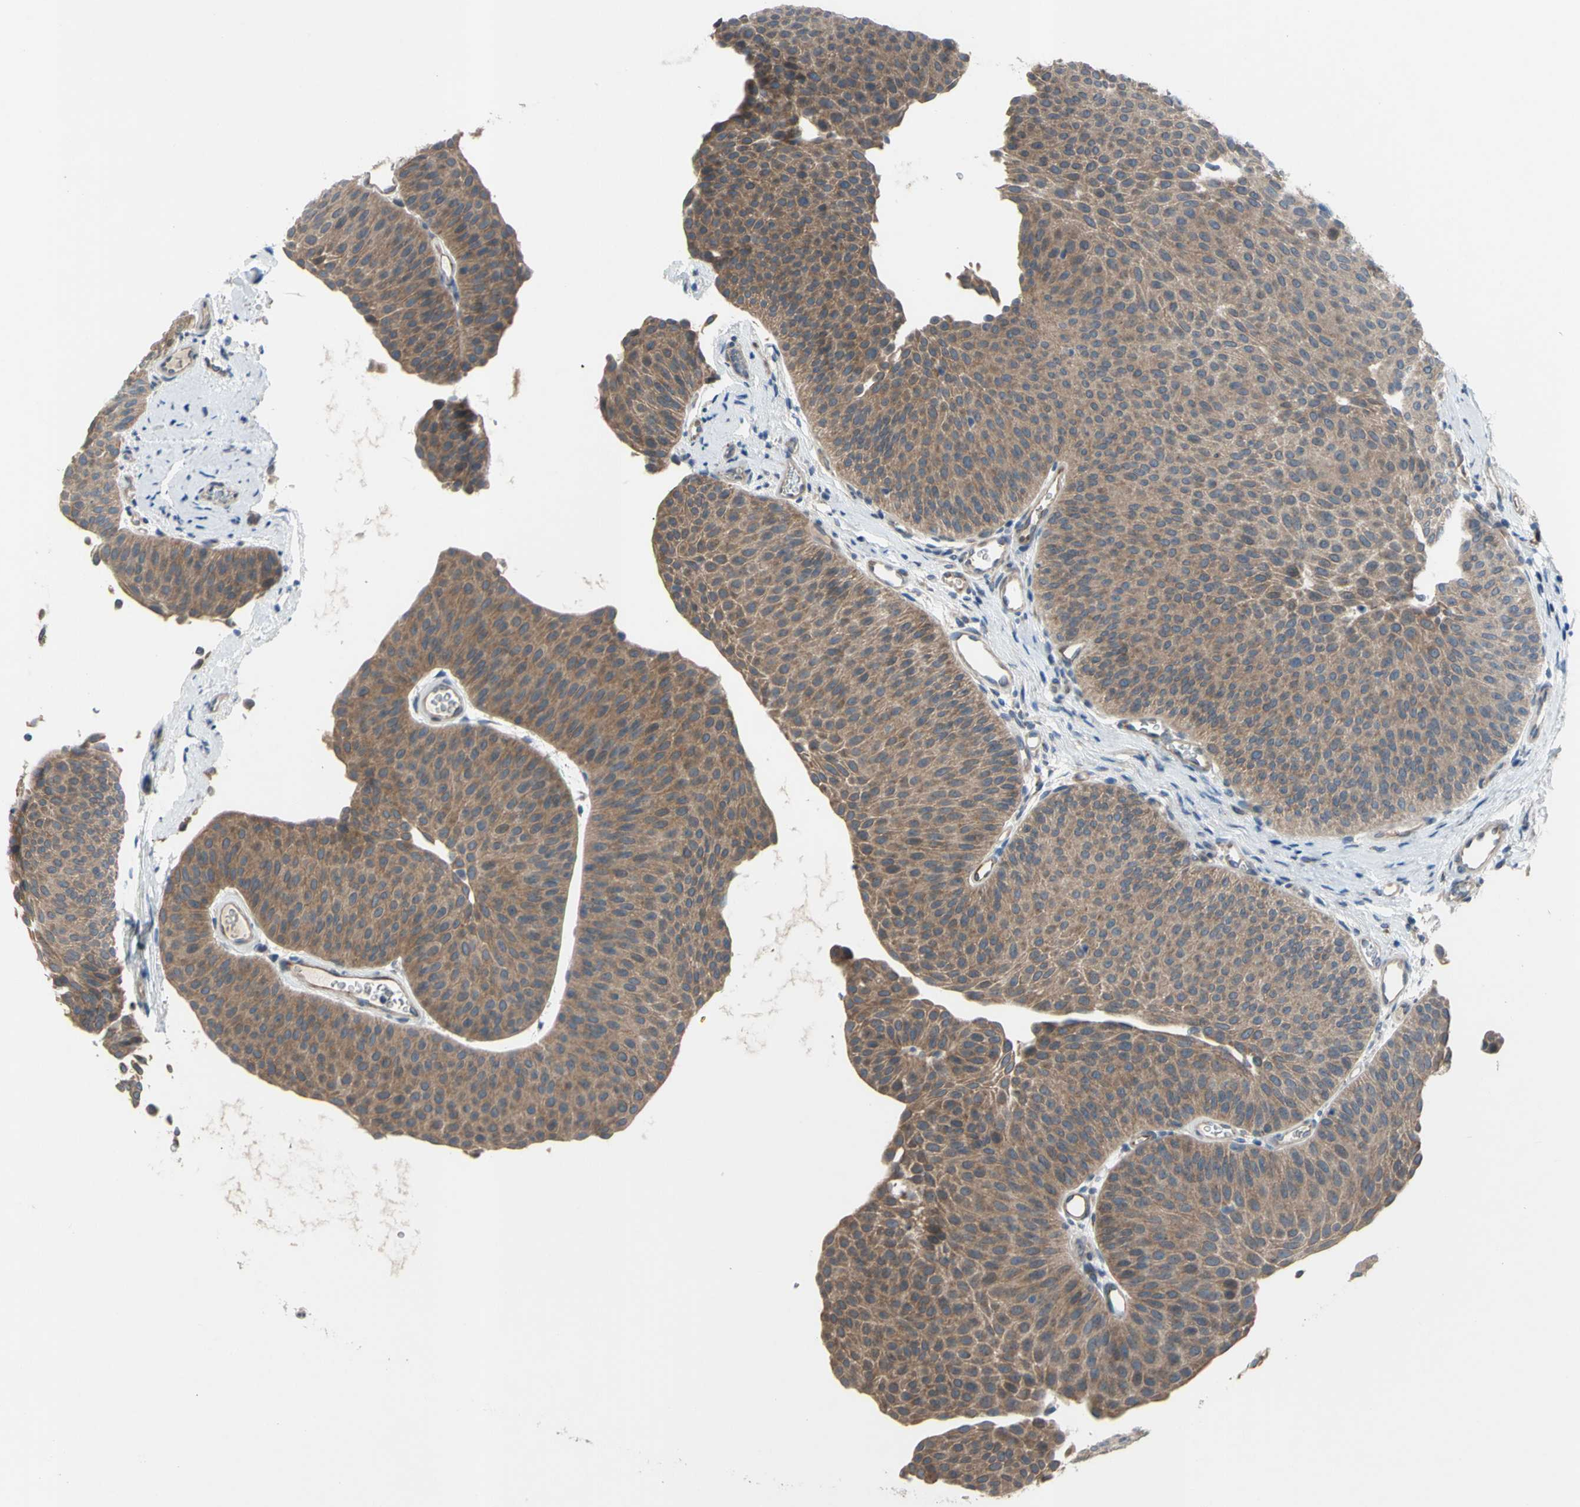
{"staining": {"intensity": "moderate", "quantity": ">75%", "location": "cytoplasmic/membranous"}, "tissue": "urothelial cancer", "cell_type": "Tumor cells", "image_type": "cancer", "snomed": [{"axis": "morphology", "description": "Urothelial carcinoma, Low grade"}, {"axis": "topography", "description": "Urinary bladder"}], "caption": "This is a micrograph of immunohistochemistry (IHC) staining of urothelial carcinoma (low-grade), which shows moderate positivity in the cytoplasmic/membranous of tumor cells.", "gene": "GRAMD2B", "patient": {"sex": "female", "age": 60}}